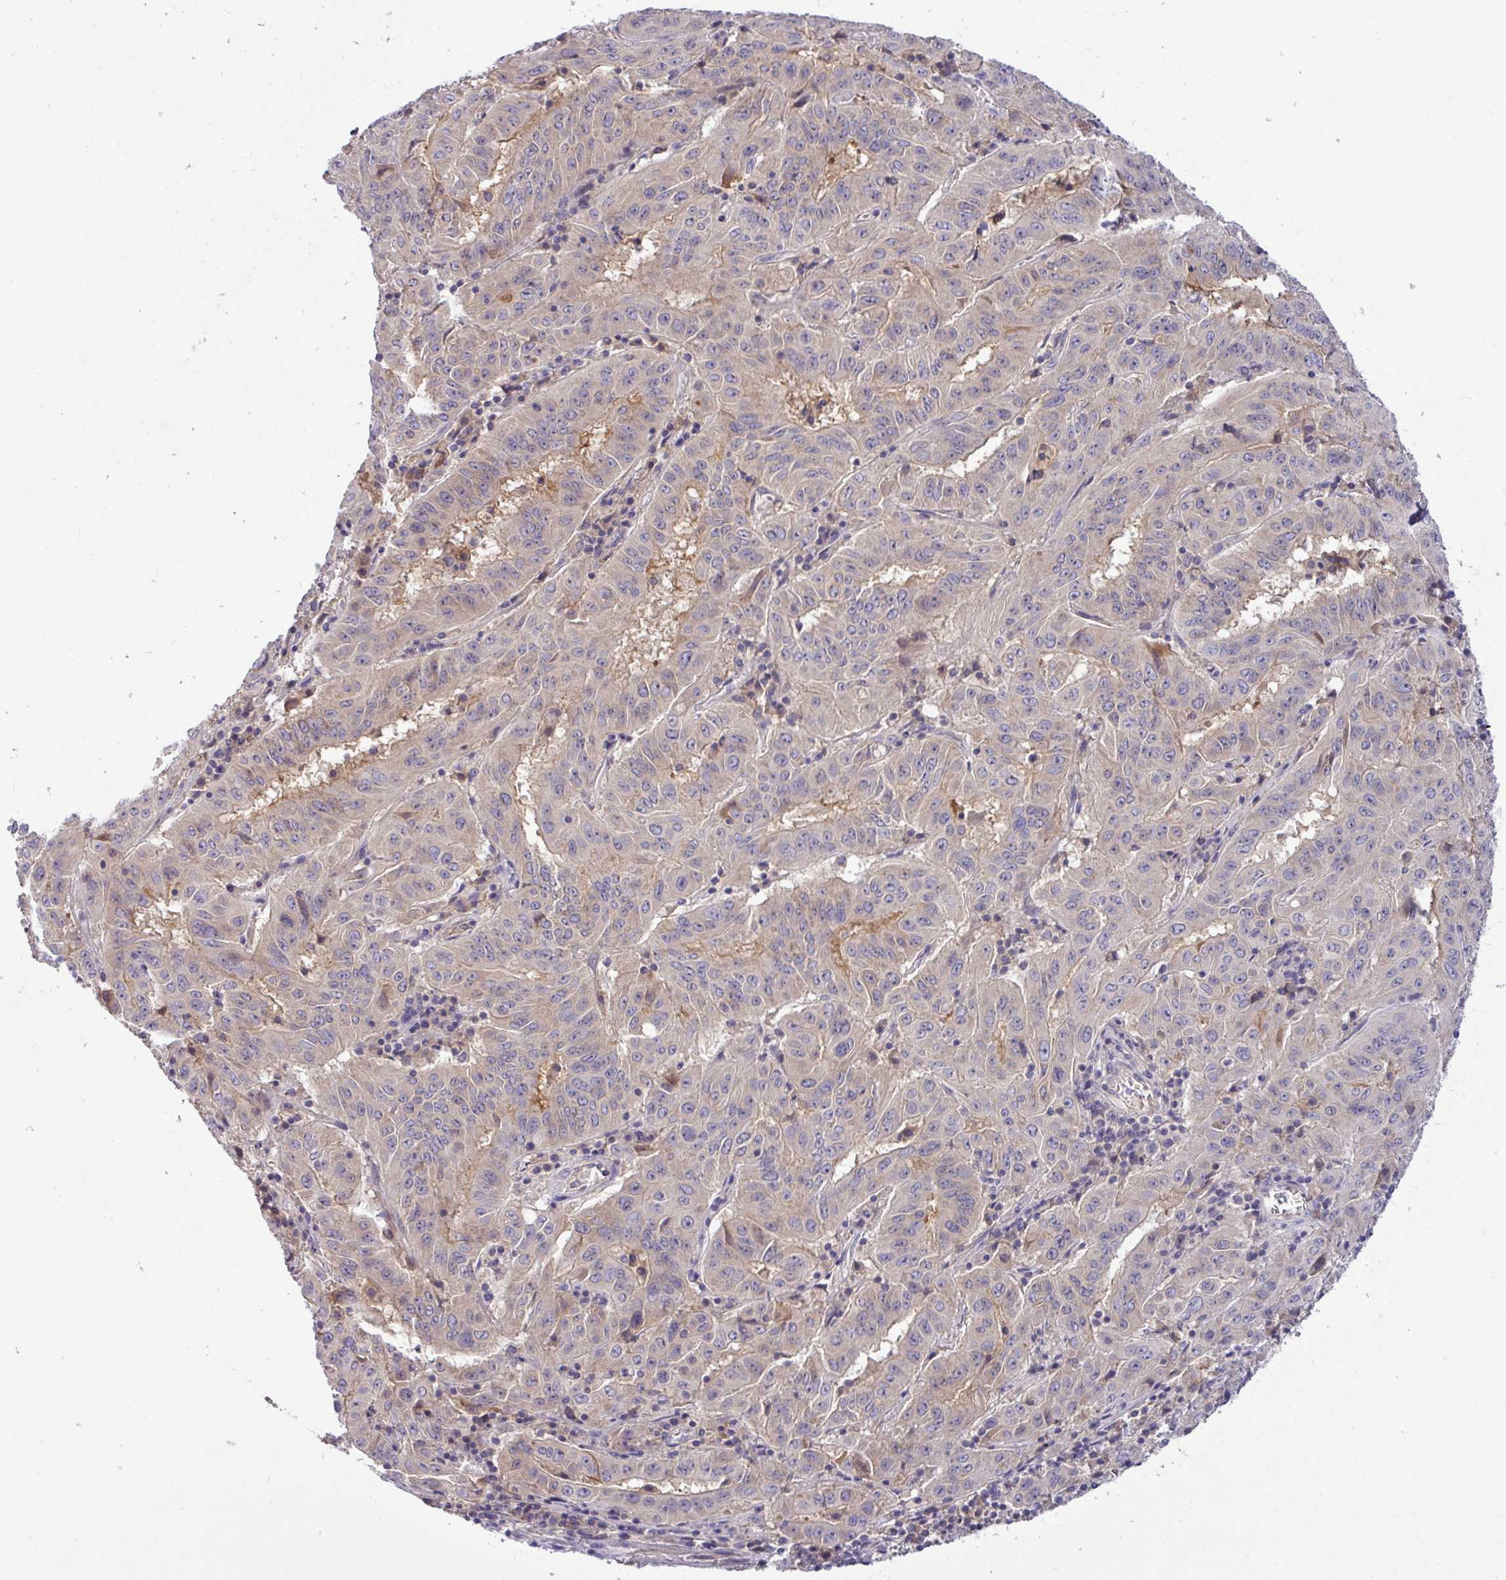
{"staining": {"intensity": "weak", "quantity": "<25%", "location": "cytoplasmic/membranous"}, "tissue": "pancreatic cancer", "cell_type": "Tumor cells", "image_type": "cancer", "snomed": [{"axis": "morphology", "description": "Adenocarcinoma, NOS"}, {"axis": "topography", "description": "Pancreas"}], "caption": "Immunohistochemistry (IHC) of human pancreatic cancer (adenocarcinoma) shows no expression in tumor cells.", "gene": "TMEM62", "patient": {"sex": "male", "age": 63}}